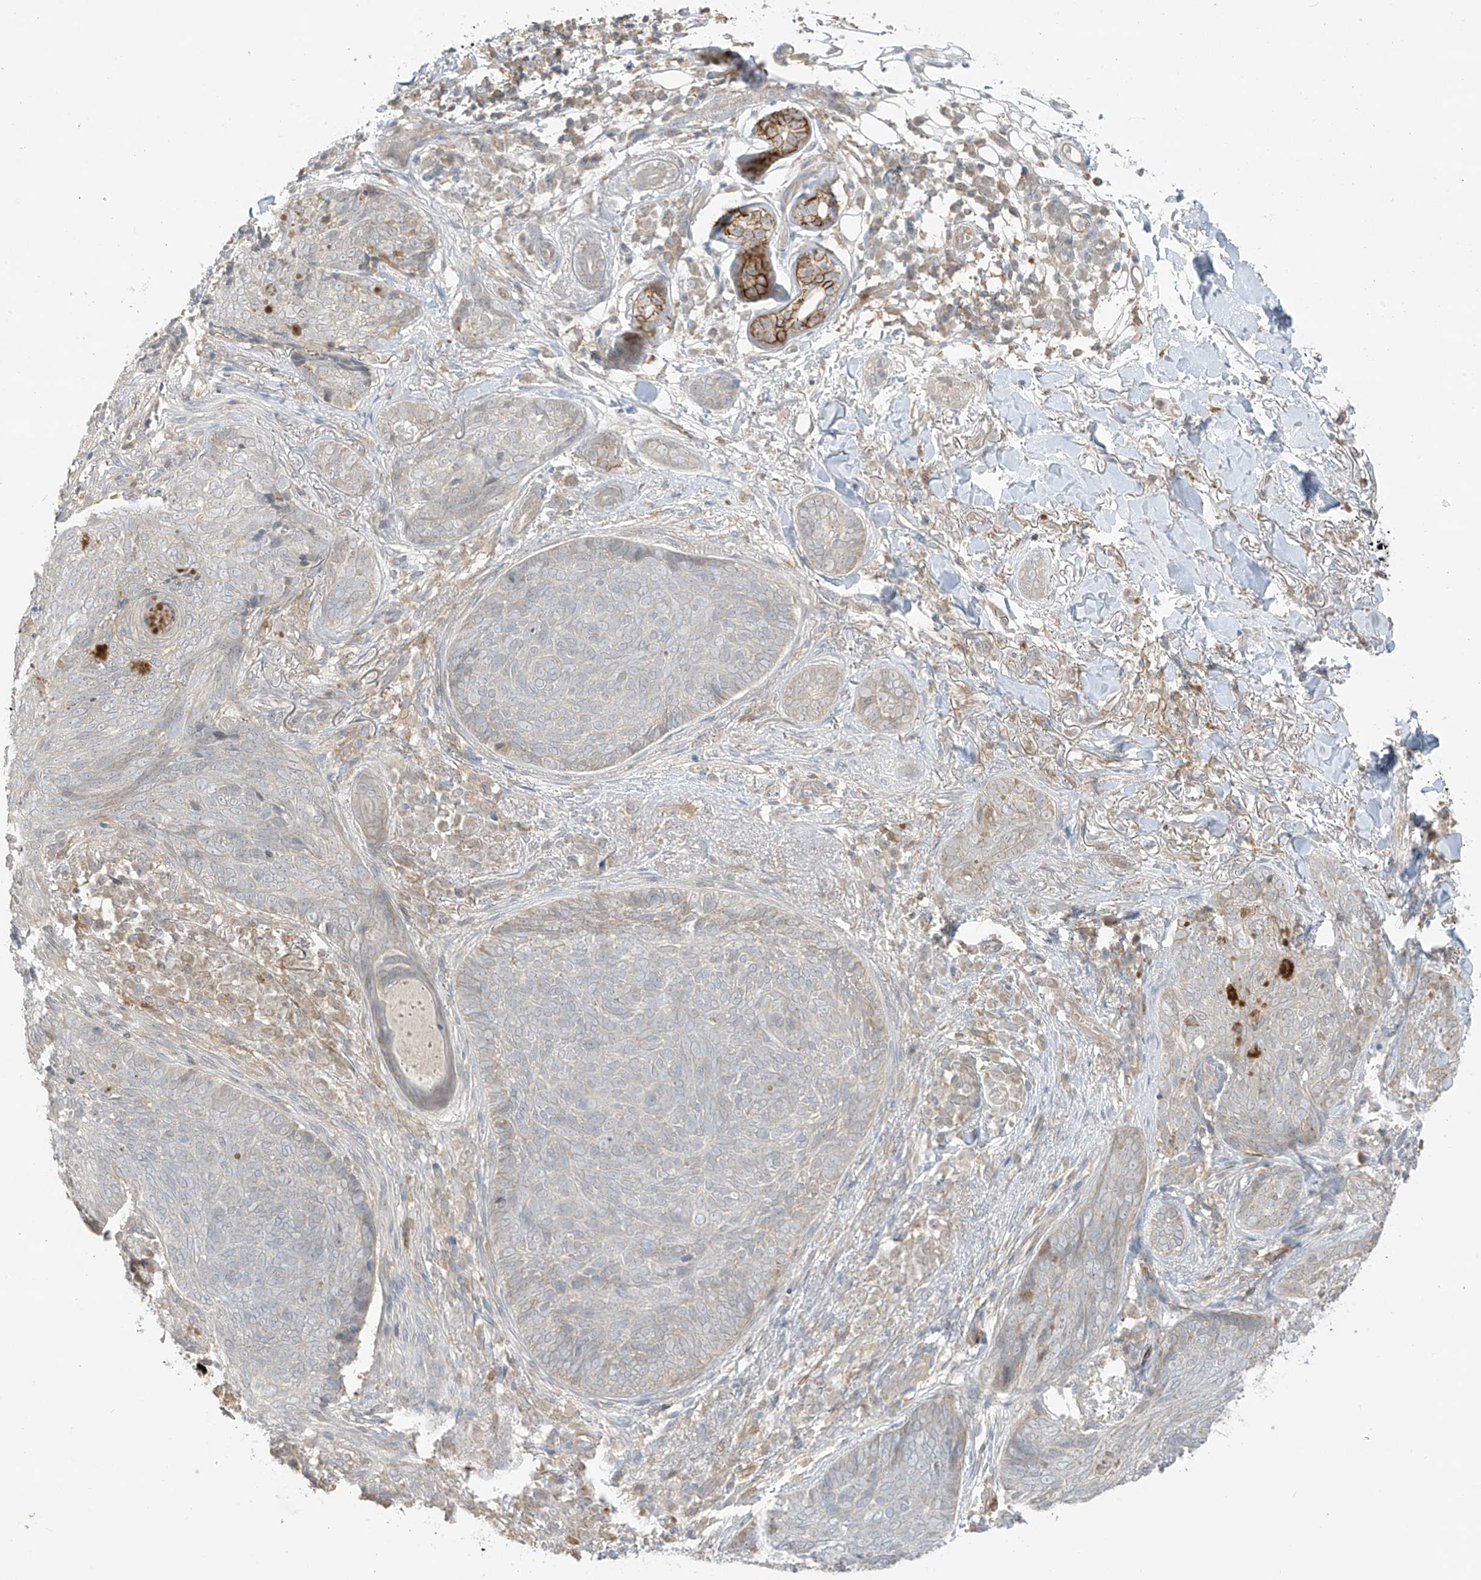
{"staining": {"intensity": "weak", "quantity": "<25%", "location": "cytoplasmic/membranous"}, "tissue": "skin cancer", "cell_type": "Tumor cells", "image_type": "cancer", "snomed": [{"axis": "morphology", "description": "Basal cell carcinoma"}, {"axis": "topography", "description": "Skin"}], "caption": "There is no significant staining in tumor cells of skin cancer.", "gene": "ANGEL2", "patient": {"sex": "male", "age": 85}}